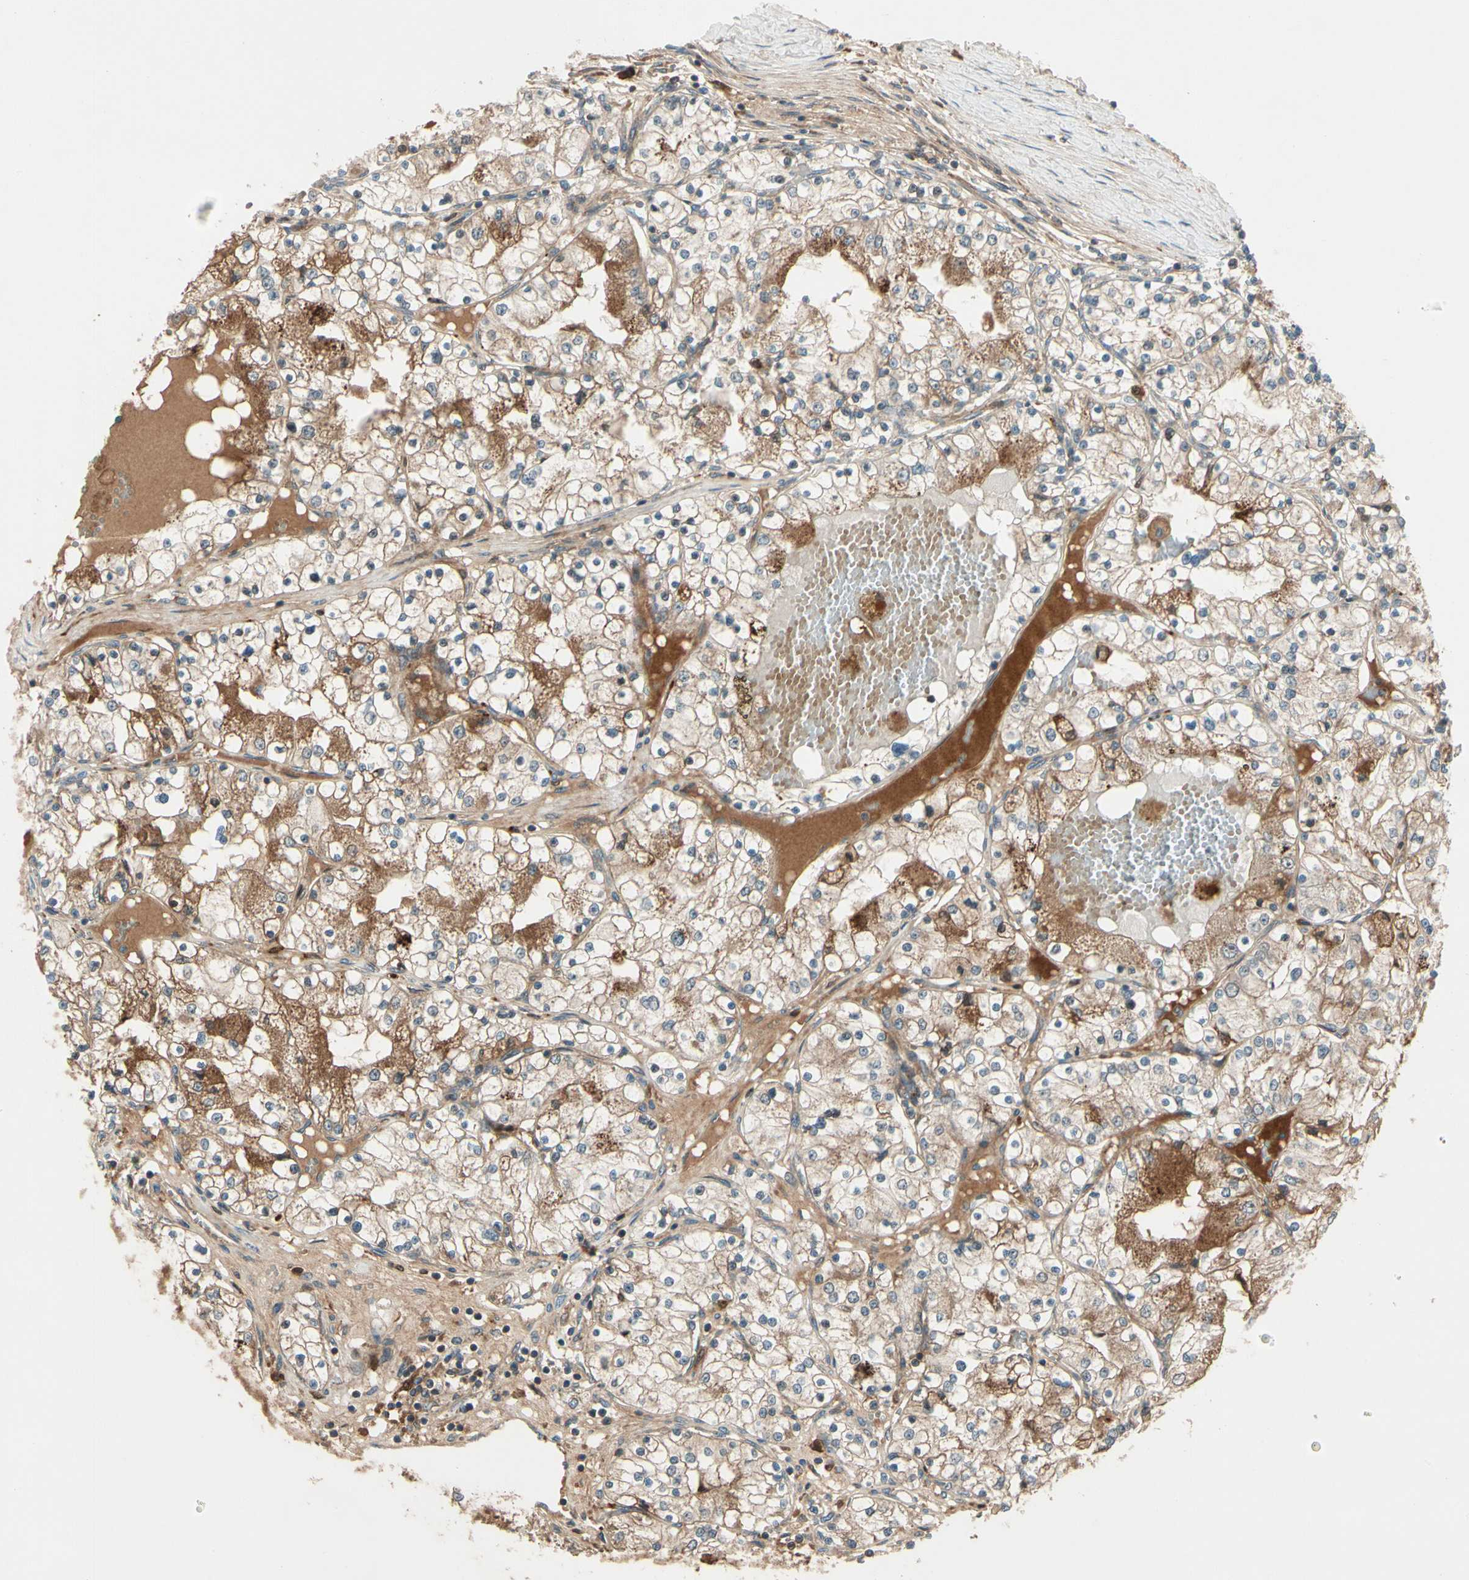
{"staining": {"intensity": "moderate", "quantity": "25%-75%", "location": "cytoplasmic/membranous"}, "tissue": "renal cancer", "cell_type": "Tumor cells", "image_type": "cancer", "snomed": [{"axis": "morphology", "description": "Adenocarcinoma, NOS"}, {"axis": "topography", "description": "Kidney"}], "caption": "A micrograph of human renal cancer stained for a protein exhibits moderate cytoplasmic/membranous brown staining in tumor cells.", "gene": "ACVR1C", "patient": {"sex": "male", "age": 68}}